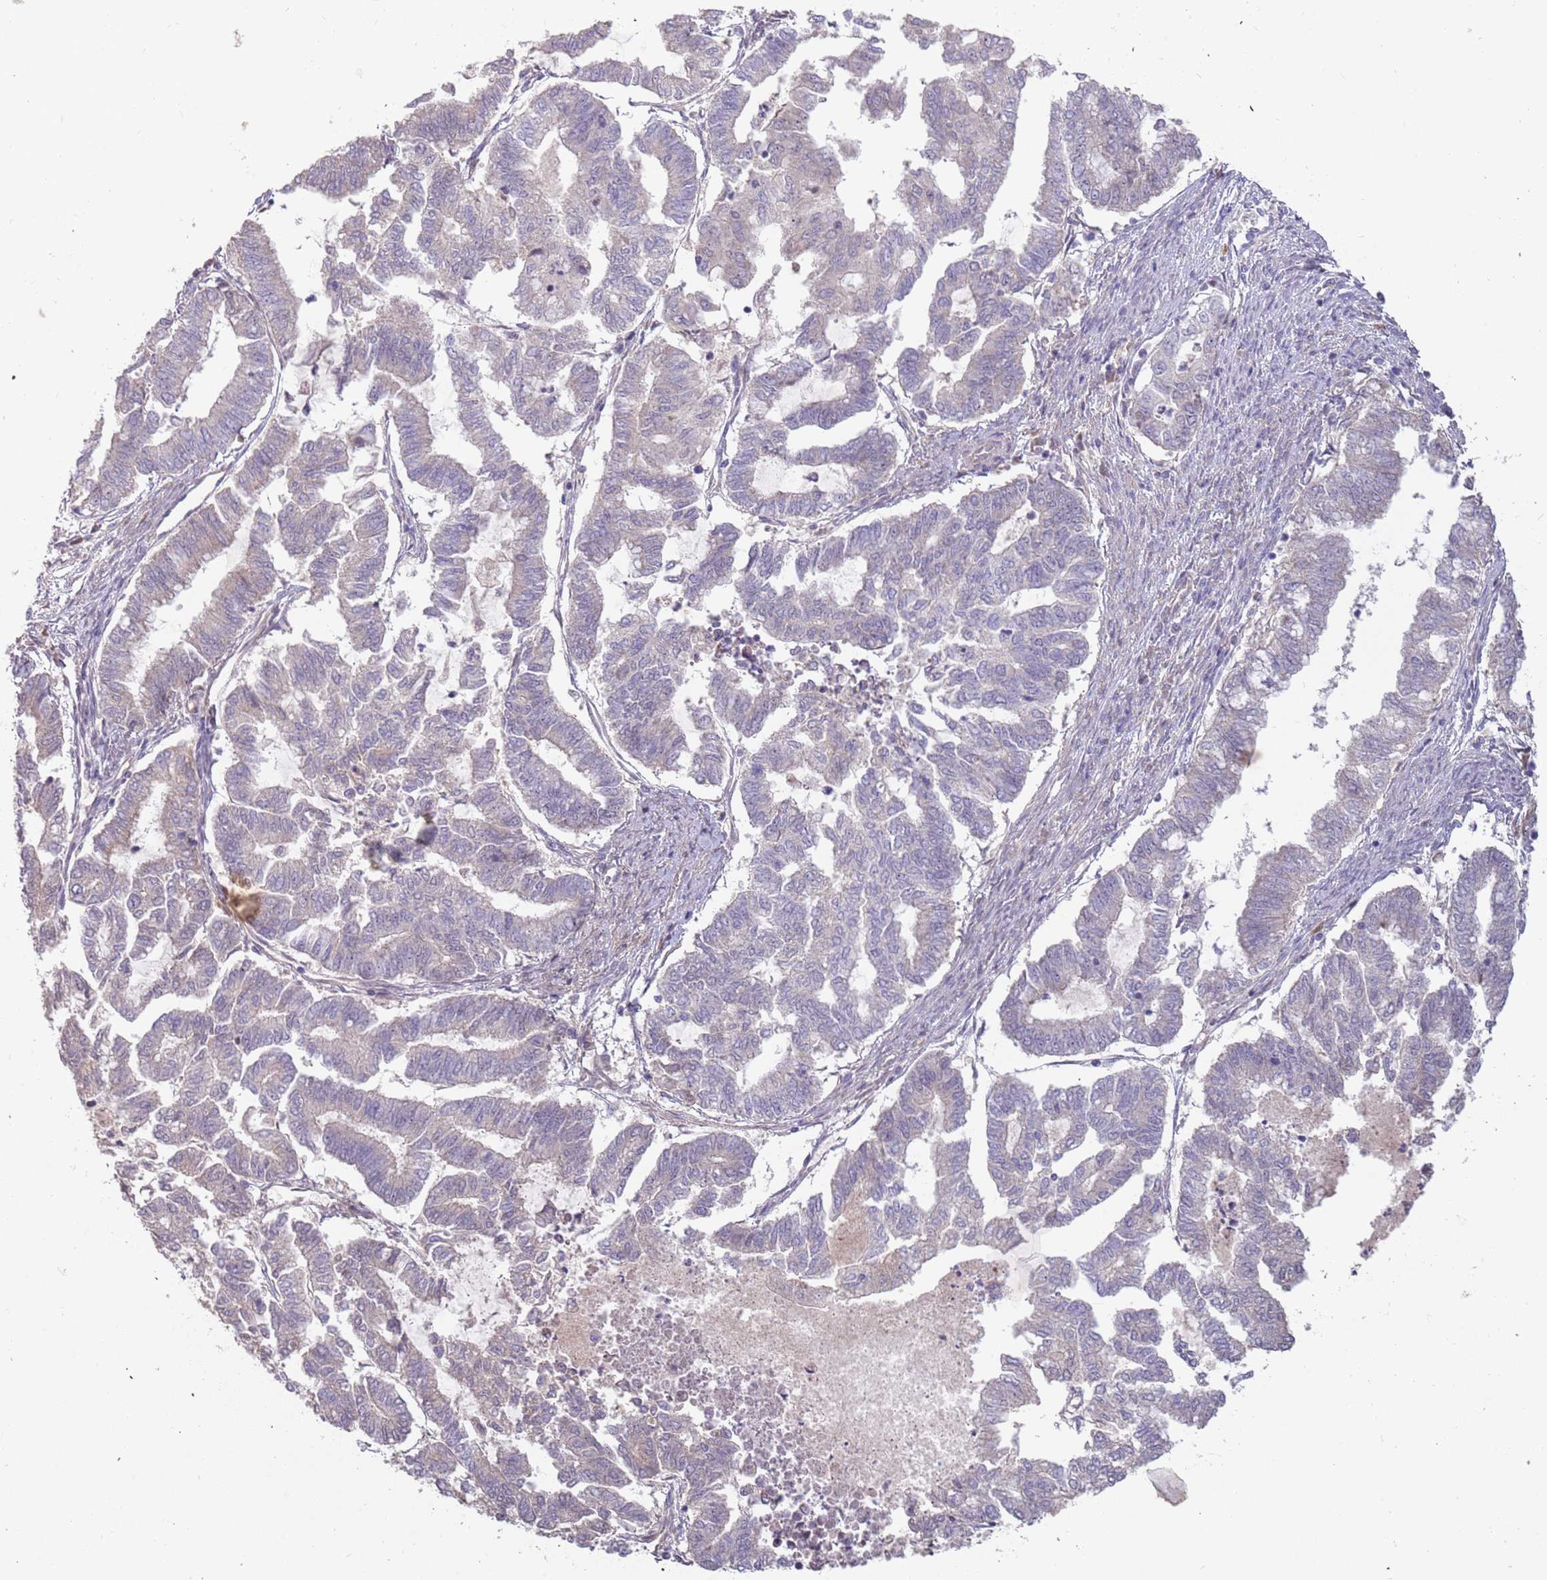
{"staining": {"intensity": "weak", "quantity": "<25%", "location": "cytoplasmic/membranous"}, "tissue": "endometrial cancer", "cell_type": "Tumor cells", "image_type": "cancer", "snomed": [{"axis": "morphology", "description": "Adenocarcinoma, NOS"}, {"axis": "topography", "description": "Endometrium"}], "caption": "An immunohistochemistry (IHC) micrograph of endometrial cancer is shown. There is no staining in tumor cells of endometrial cancer.", "gene": "TRAPPC6B", "patient": {"sex": "female", "age": 79}}